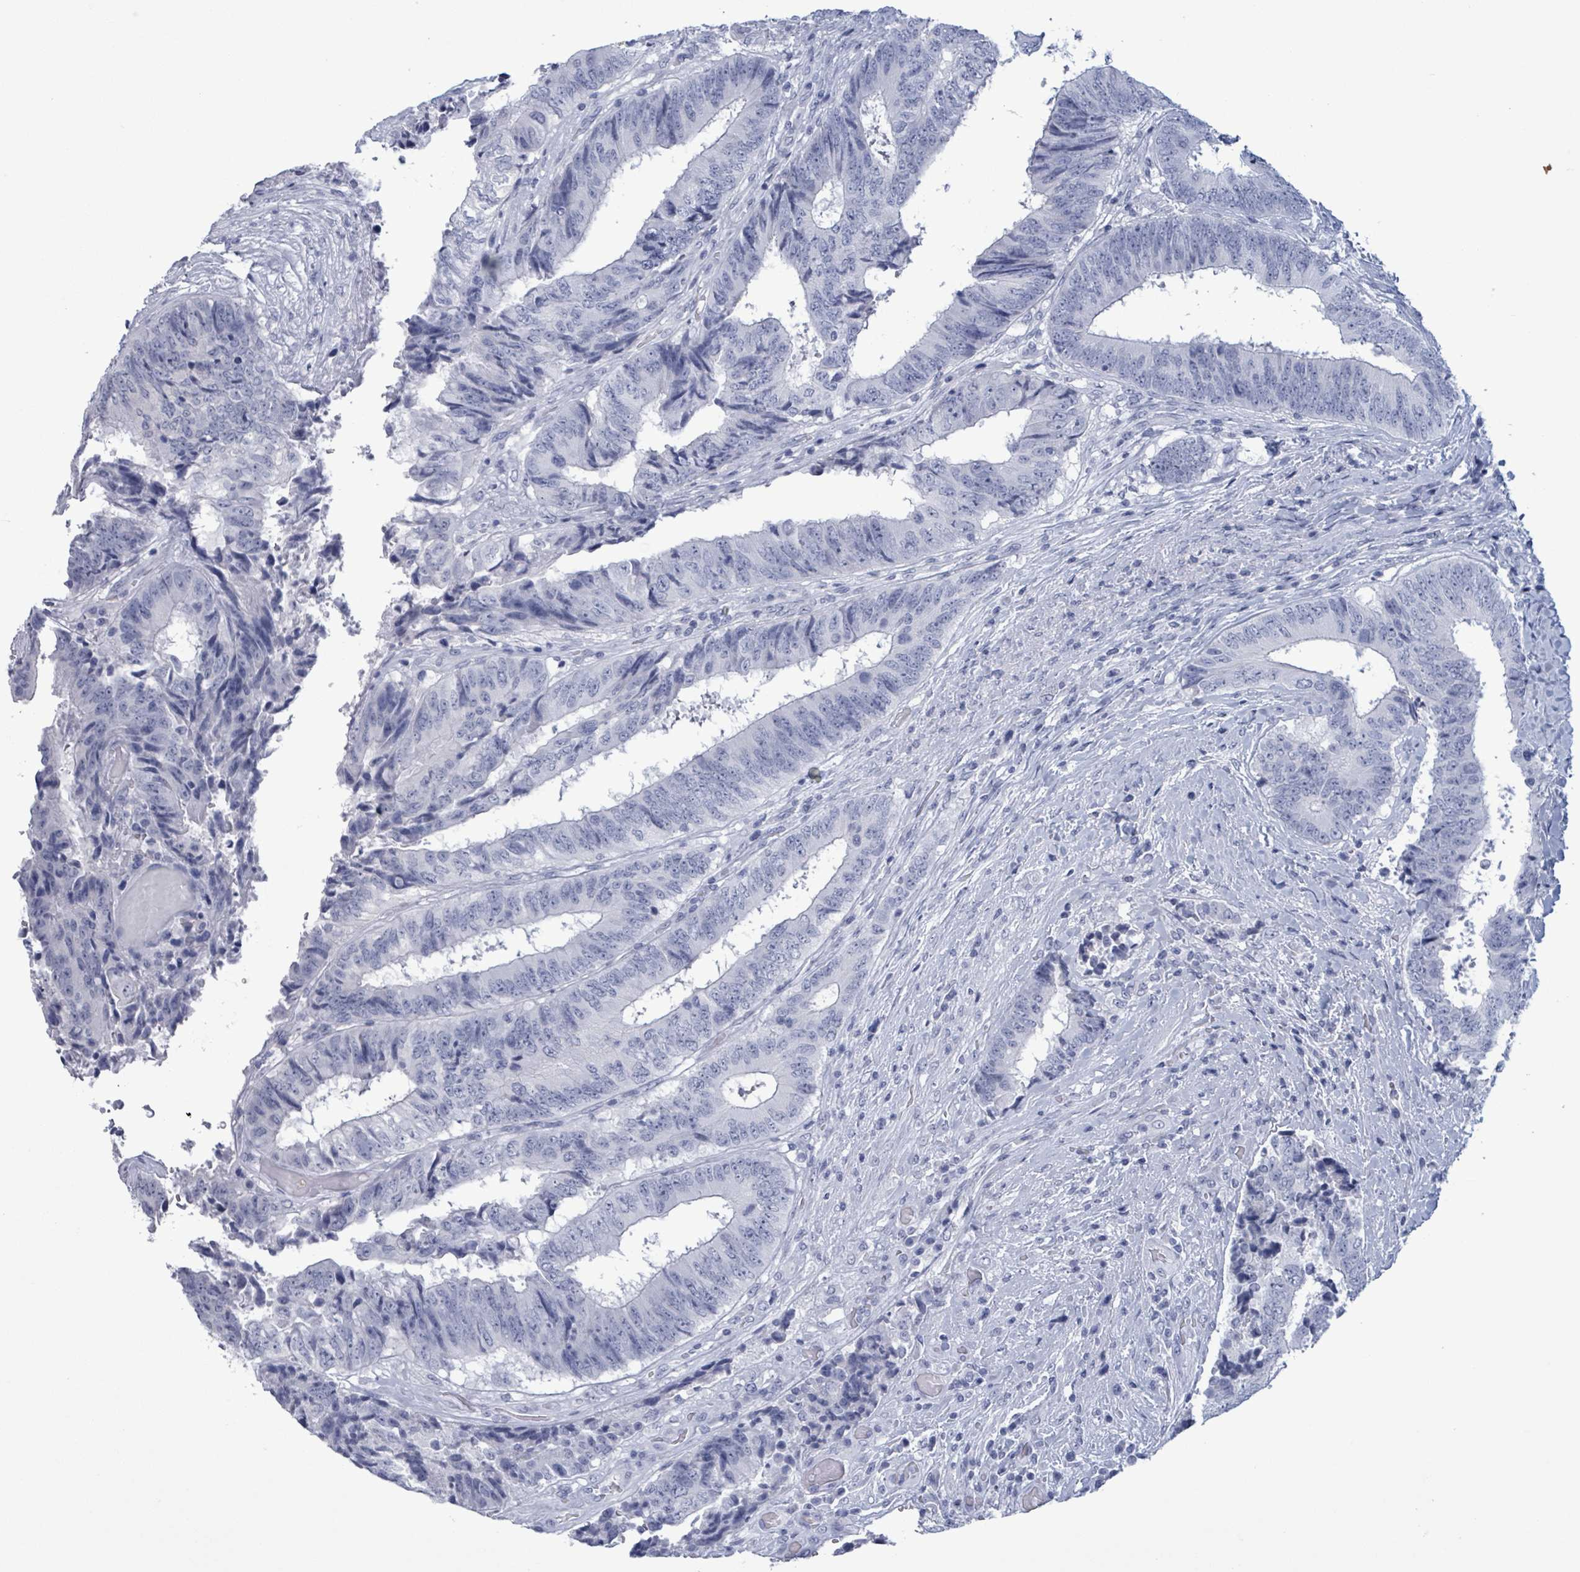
{"staining": {"intensity": "negative", "quantity": "none", "location": "none"}, "tissue": "colorectal cancer", "cell_type": "Tumor cells", "image_type": "cancer", "snomed": [{"axis": "morphology", "description": "Adenocarcinoma, NOS"}, {"axis": "topography", "description": "Rectum"}], "caption": "DAB immunohistochemical staining of human colorectal adenocarcinoma reveals no significant positivity in tumor cells.", "gene": "NKX2-1", "patient": {"sex": "male", "age": 72}}